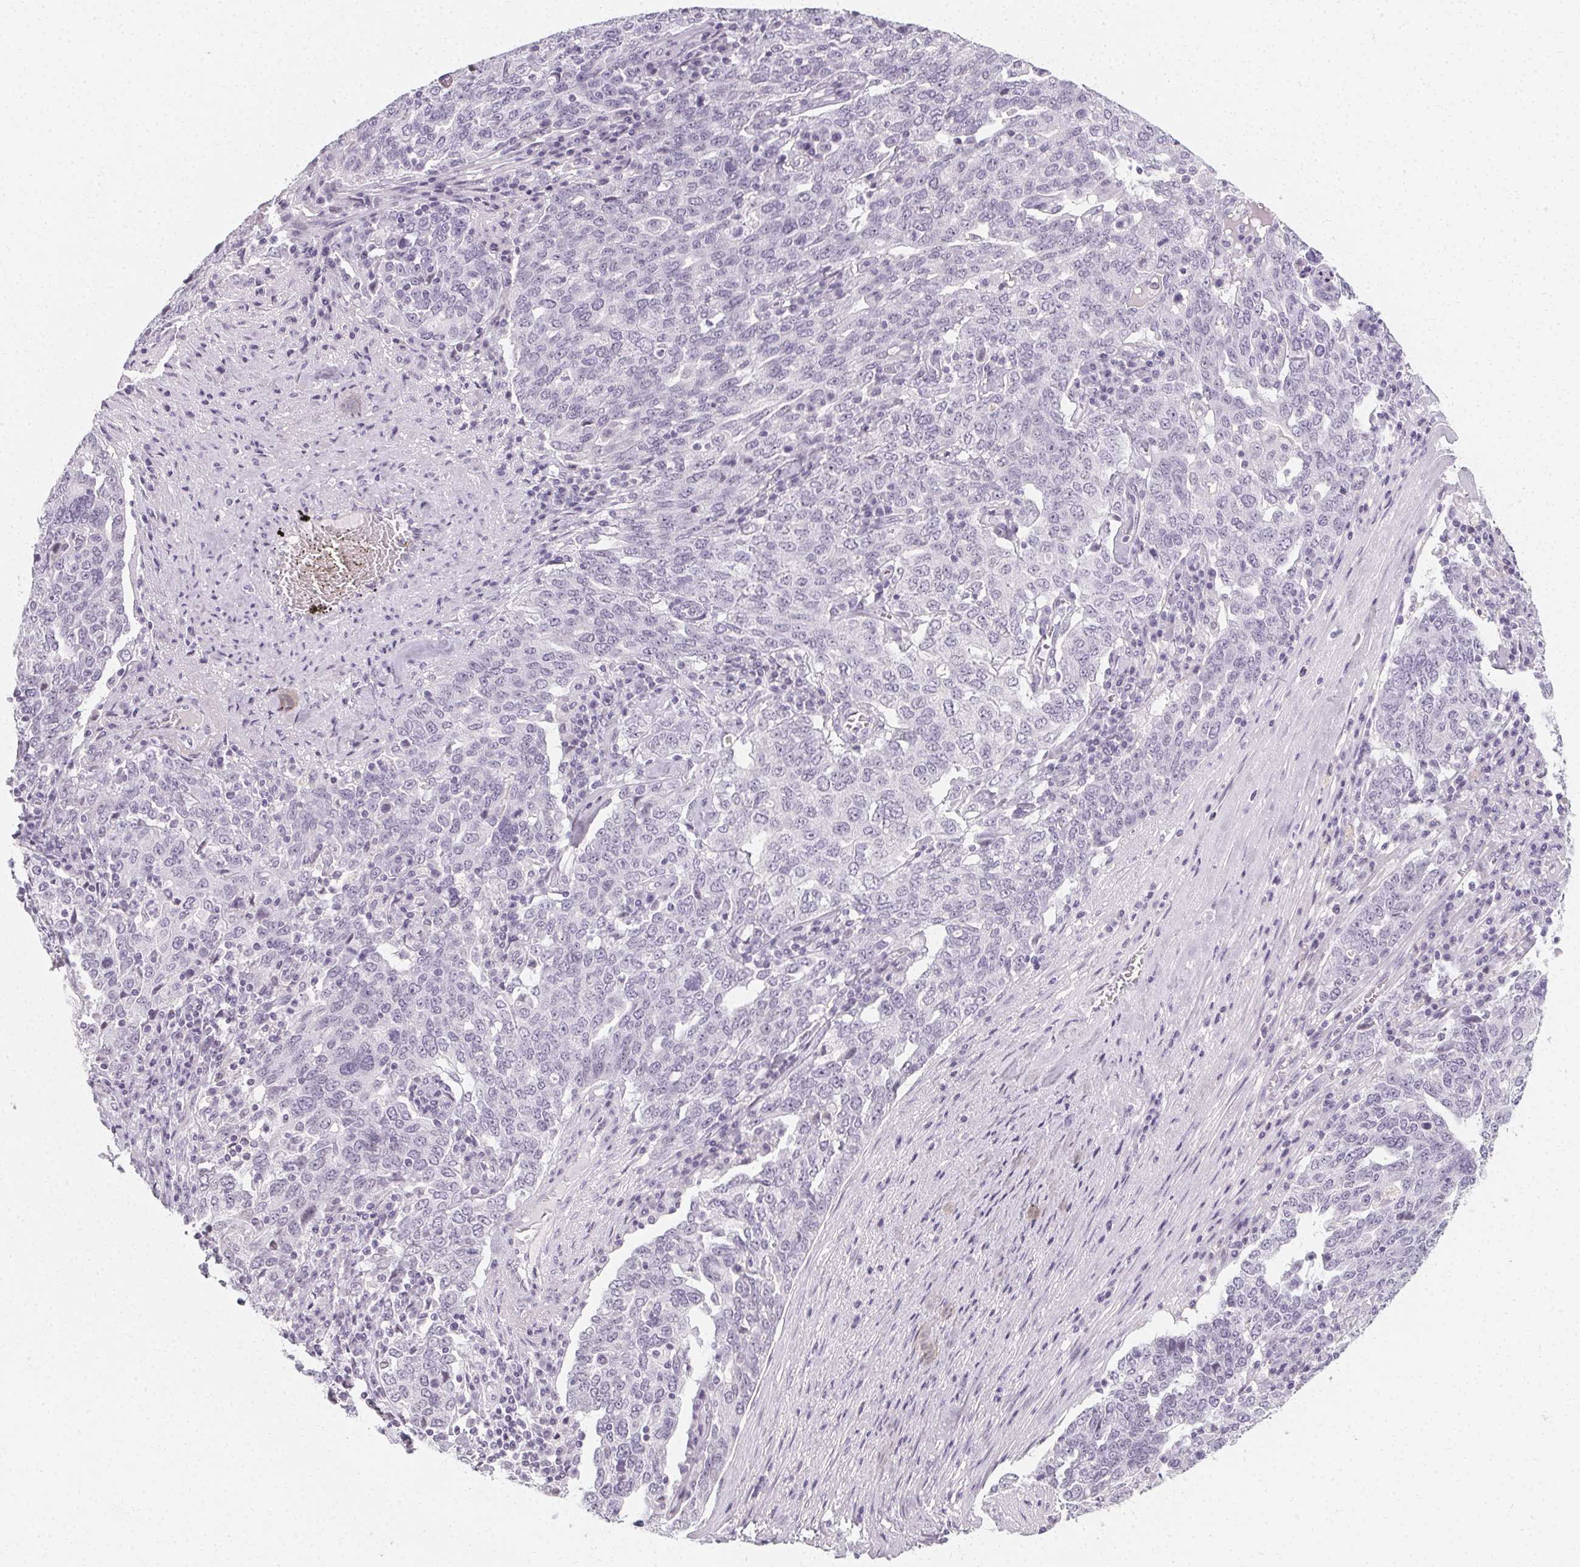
{"staining": {"intensity": "negative", "quantity": "none", "location": "none"}, "tissue": "ovarian cancer", "cell_type": "Tumor cells", "image_type": "cancer", "snomed": [{"axis": "morphology", "description": "Carcinoma, endometroid"}, {"axis": "topography", "description": "Ovary"}], "caption": "Photomicrograph shows no significant protein positivity in tumor cells of endometroid carcinoma (ovarian).", "gene": "SYNPR", "patient": {"sex": "female", "age": 62}}